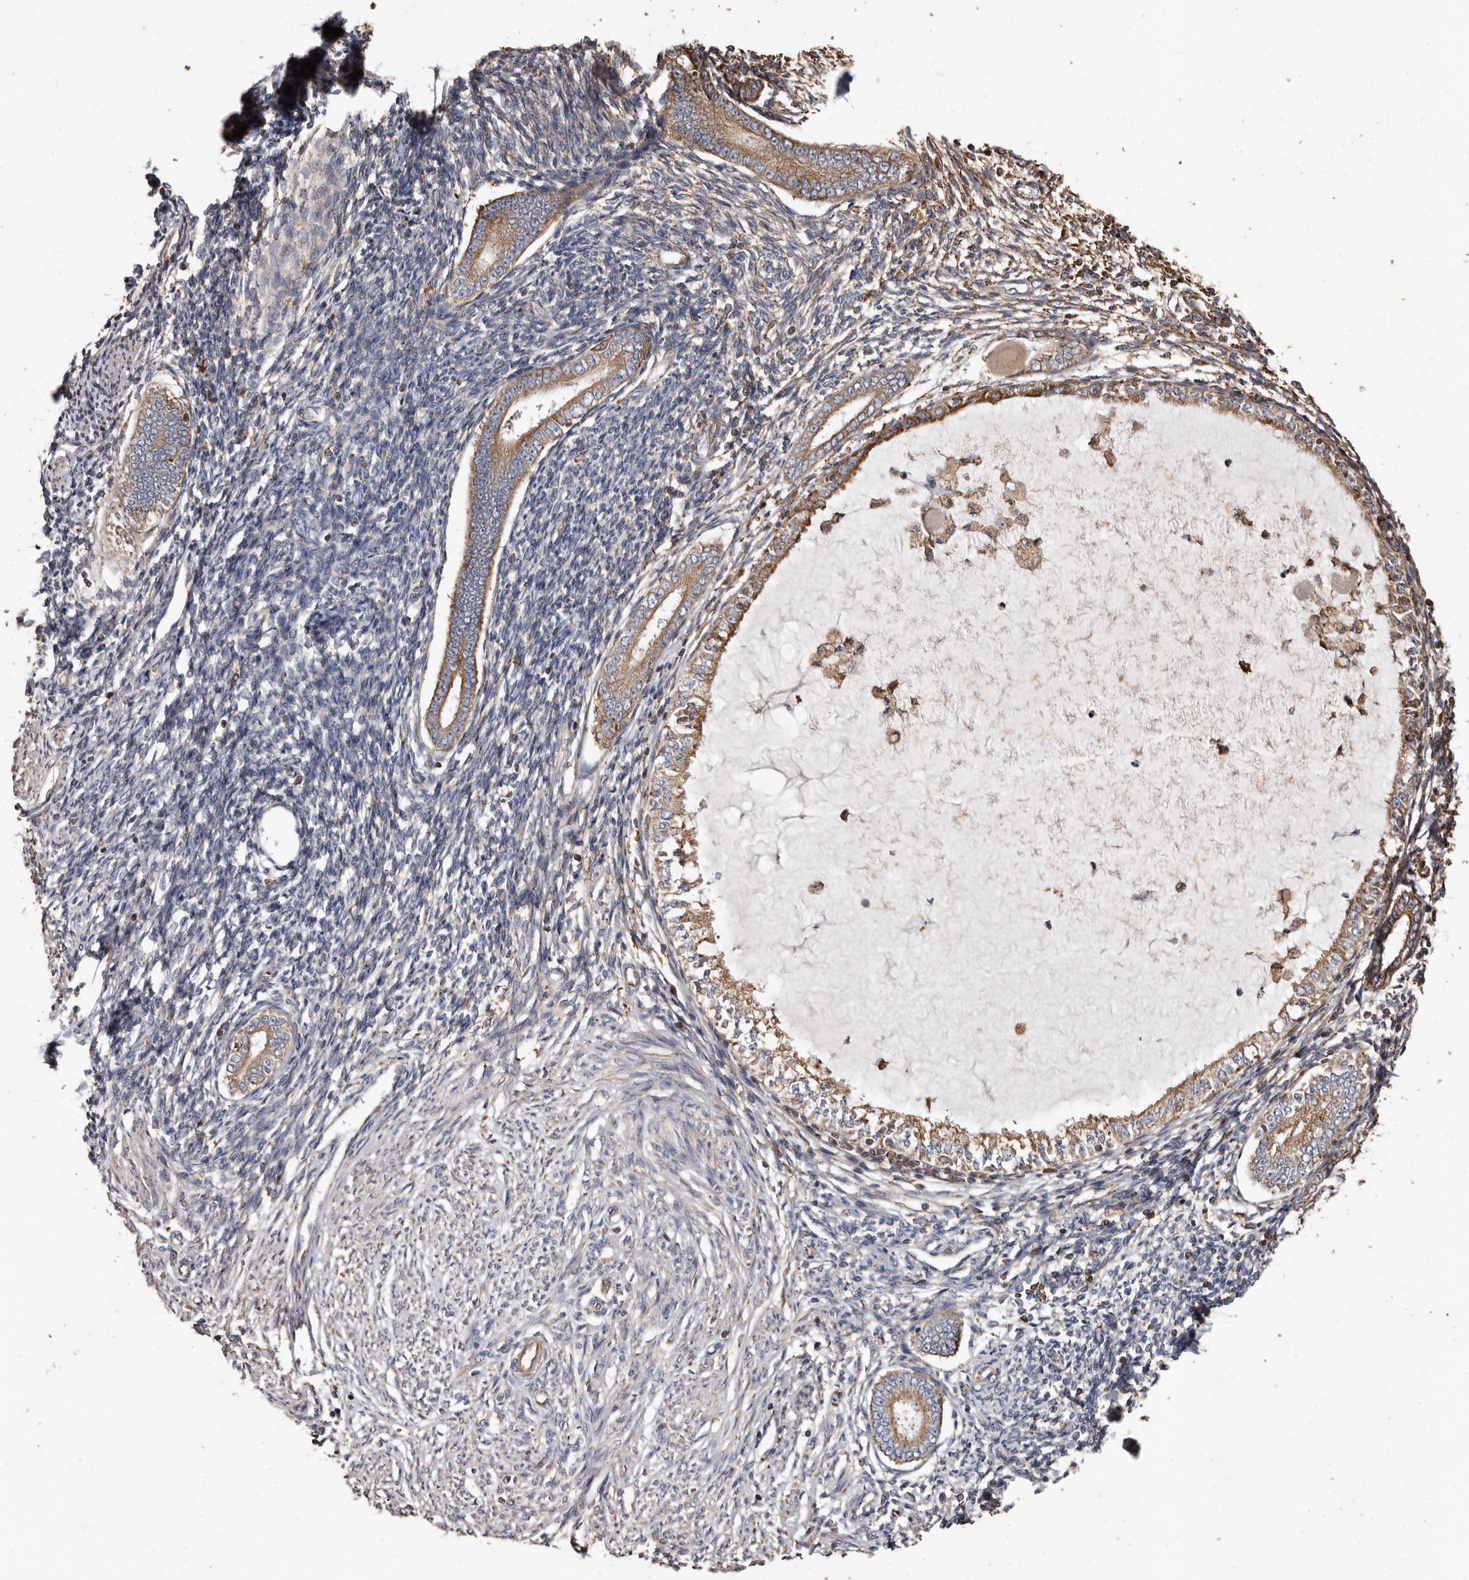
{"staining": {"intensity": "moderate", "quantity": ">75%", "location": "cytoplasmic/membranous"}, "tissue": "endometrium", "cell_type": "Cells in endometrial stroma", "image_type": "normal", "snomed": [{"axis": "morphology", "description": "Normal tissue, NOS"}, {"axis": "topography", "description": "Endometrium"}], "caption": "The histopathology image shows staining of normal endometrium, revealing moderate cytoplasmic/membranous protein staining (brown color) within cells in endometrial stroma.", "gene": "OSGIN2", "patient": {"sex": "female", "age": 56}}